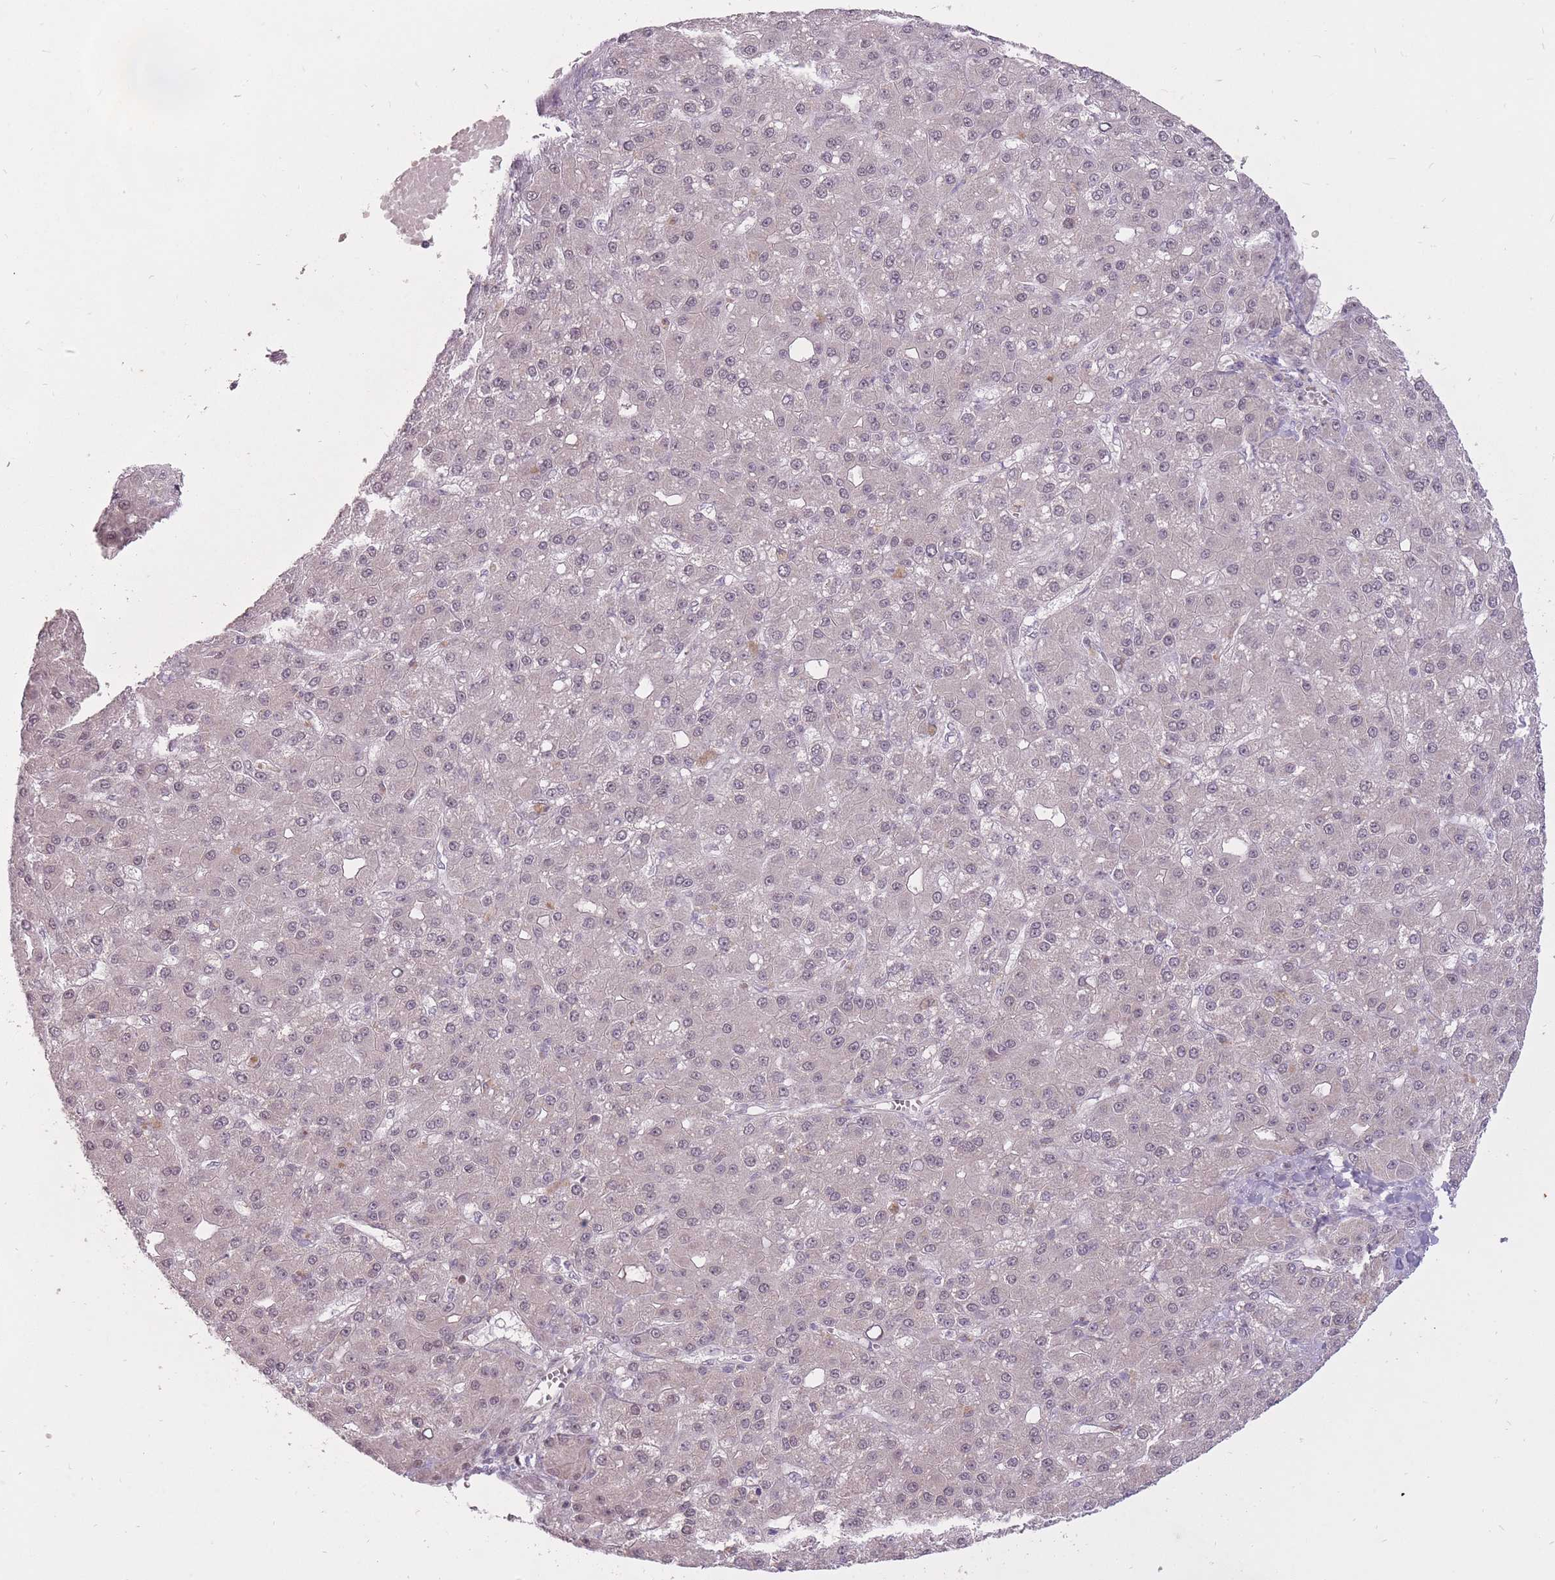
{"staining": {"intensity": "moderate", "quantity": "<25%", "location": "cytoplasmic/membranous"}, "tissue": "liver cancer", "cell_type": "Tumor cells", "image_type": "cancer", "snomed": [{"axis": "morphology", "description": "Carcinoma, Hepatocellular, NOS"}, {"axis": "topography", "description": "Liver"}], "caption": "Protein staining of liver hepatocellular carcinoma tissue reveals moderate cytoplasmic/membranous positivity in approximately <25% of tumor cells.", "gene": "LIN7C", "patient": {"sex": "male", "age": 67}}